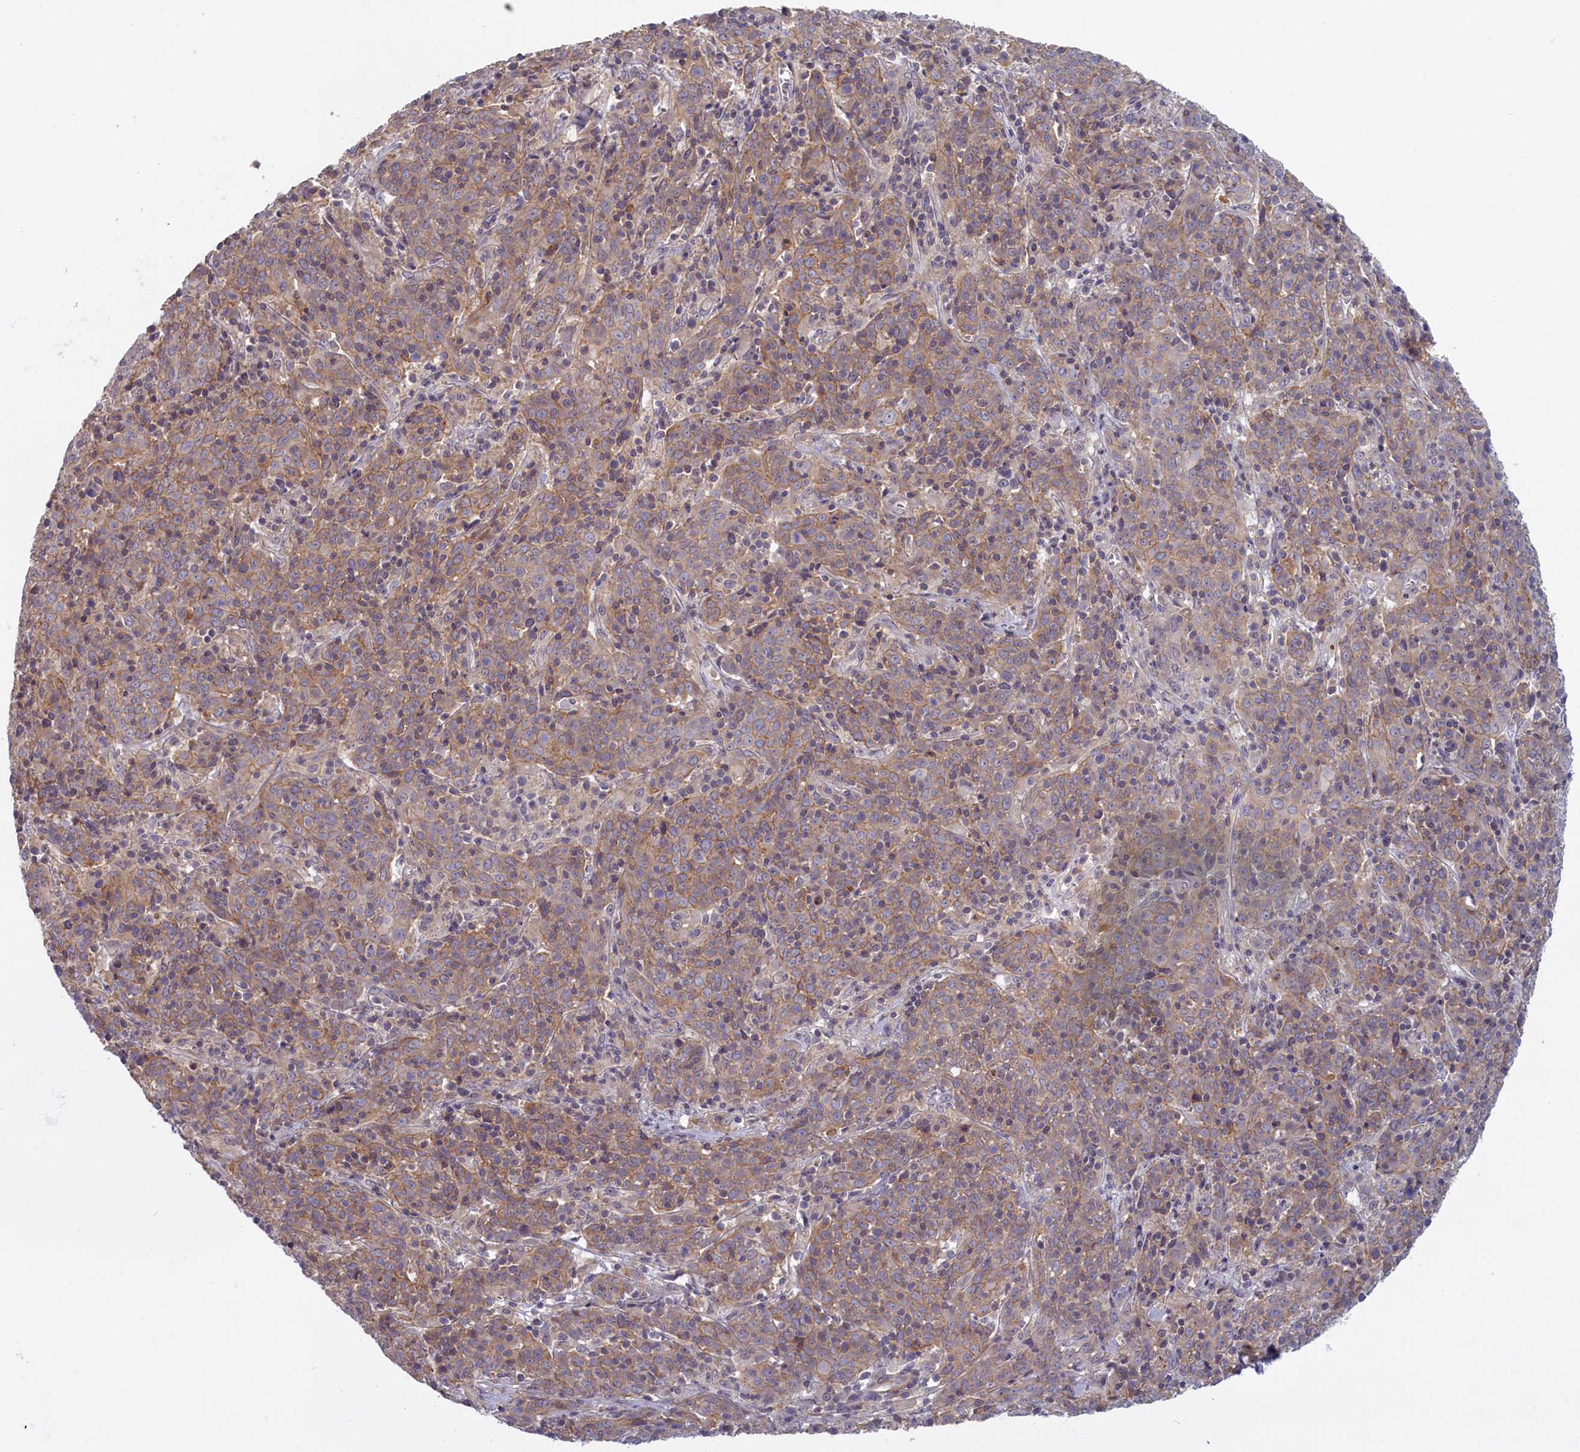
{"staining": {"intensity": "weak", "quantity": ">75%", "location": "cytoplasmic/membranous"}, "tissue": "cervical cancer", "cell_type": "Tumor cells", "image_type": "cancer", "snomed": [{"axis": "morphology", "description": "Squamous cell carcinoma, NOS"}, {"axis": "topography", "description": "Cervix"}], "caption": "A photomicrograph showing weak cytoplasmic/membranous staining in approximately >75% of tumor cells in cervical cancer (squamous cell carcinoma), as visualized by brown immunohistochemical staining.", "gene": "TRPM4", "patient": {"sex": "female", "age": 67}}